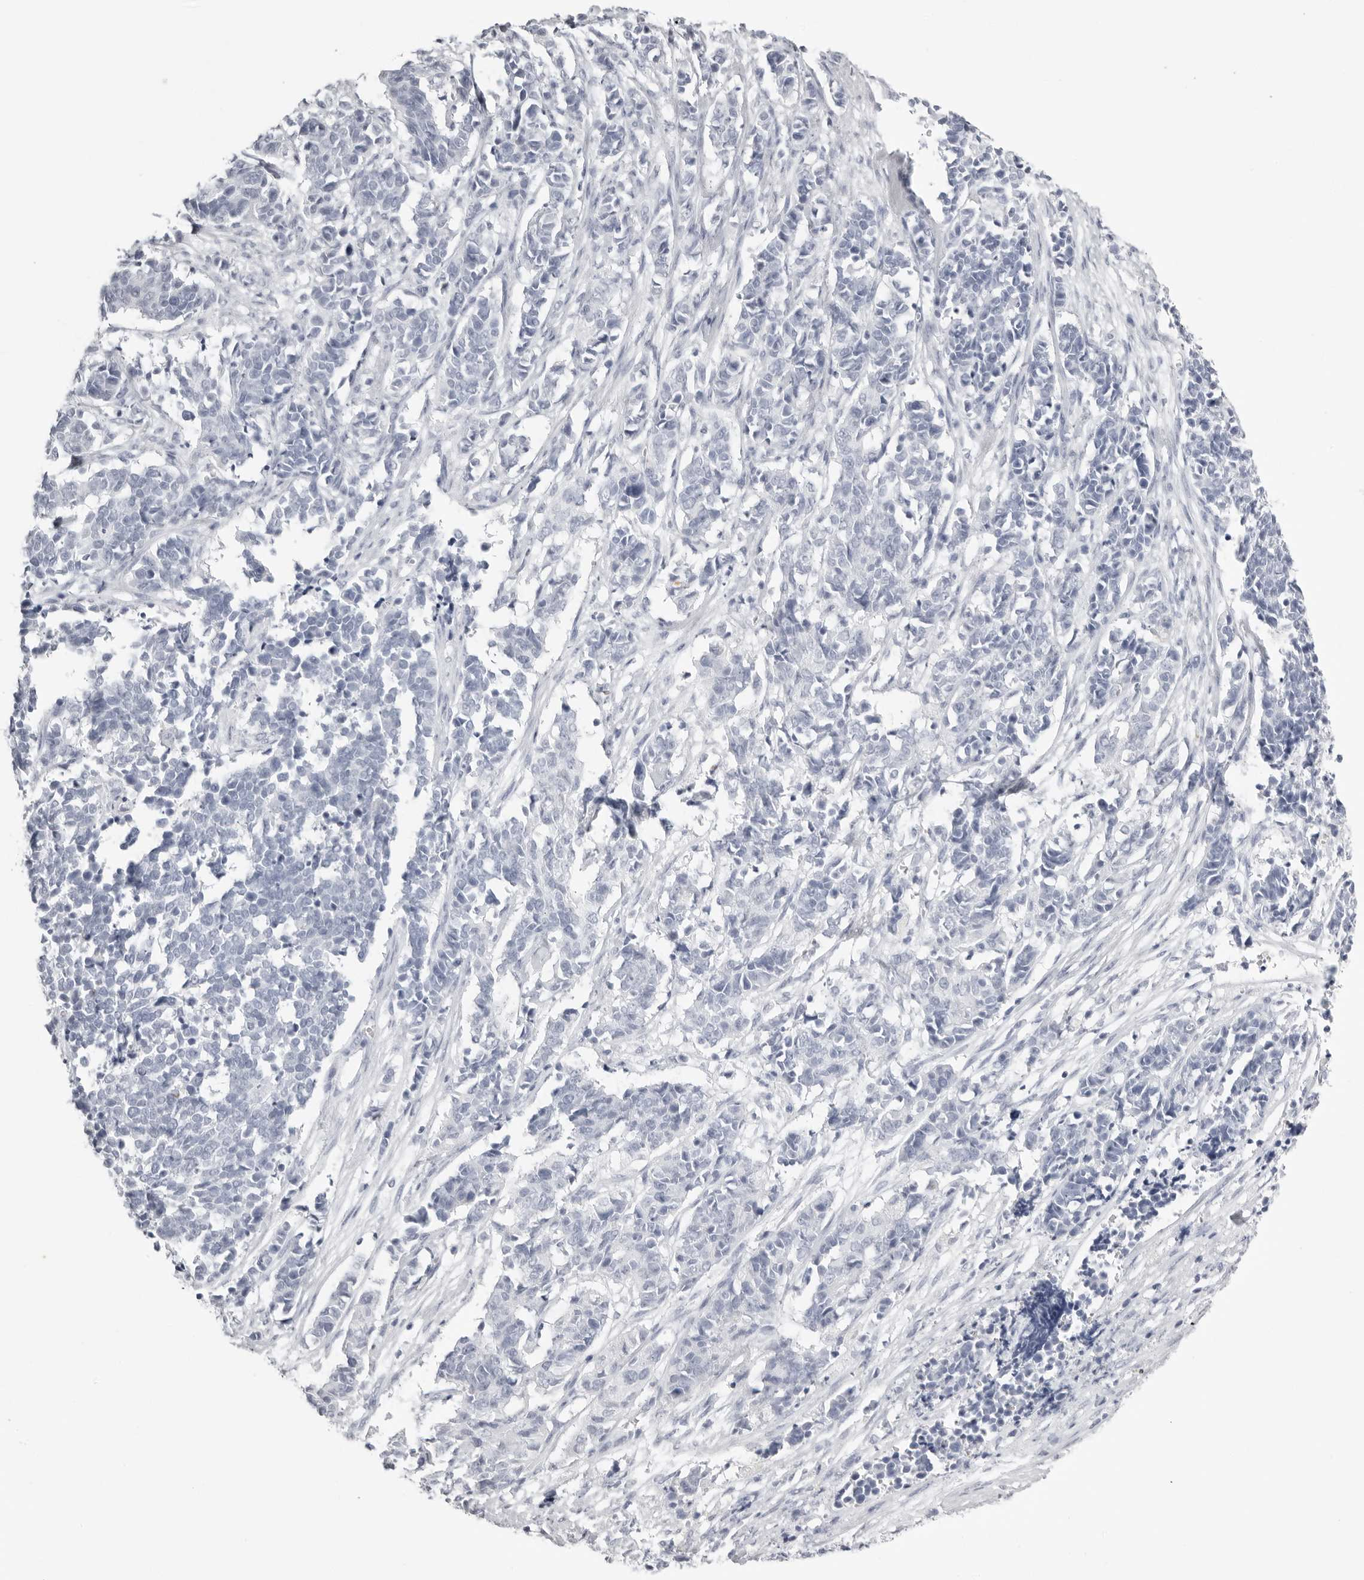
{"staining": {"intensity": "negative", "quantity": "none", "location": "none"}, "tissue": "cervical cancer", "cell_type": "Tumor cells", "image_type": "cancer", "snomed": [{"axis": "morphology", "description": "Normal tissue, NOS"}, {"axis": "morphology", "description": "Squamous cell carcinoma, NOS"}, {"axis": "topography", "description": "Cervix"}], "caption": "Human cervical cancer (squamous cell carcinoma) stained for a protein using IHC exhibits no expression in tumor cells.", "gene": "KLK9", "patient": {"sex": "female", "age": 35}}